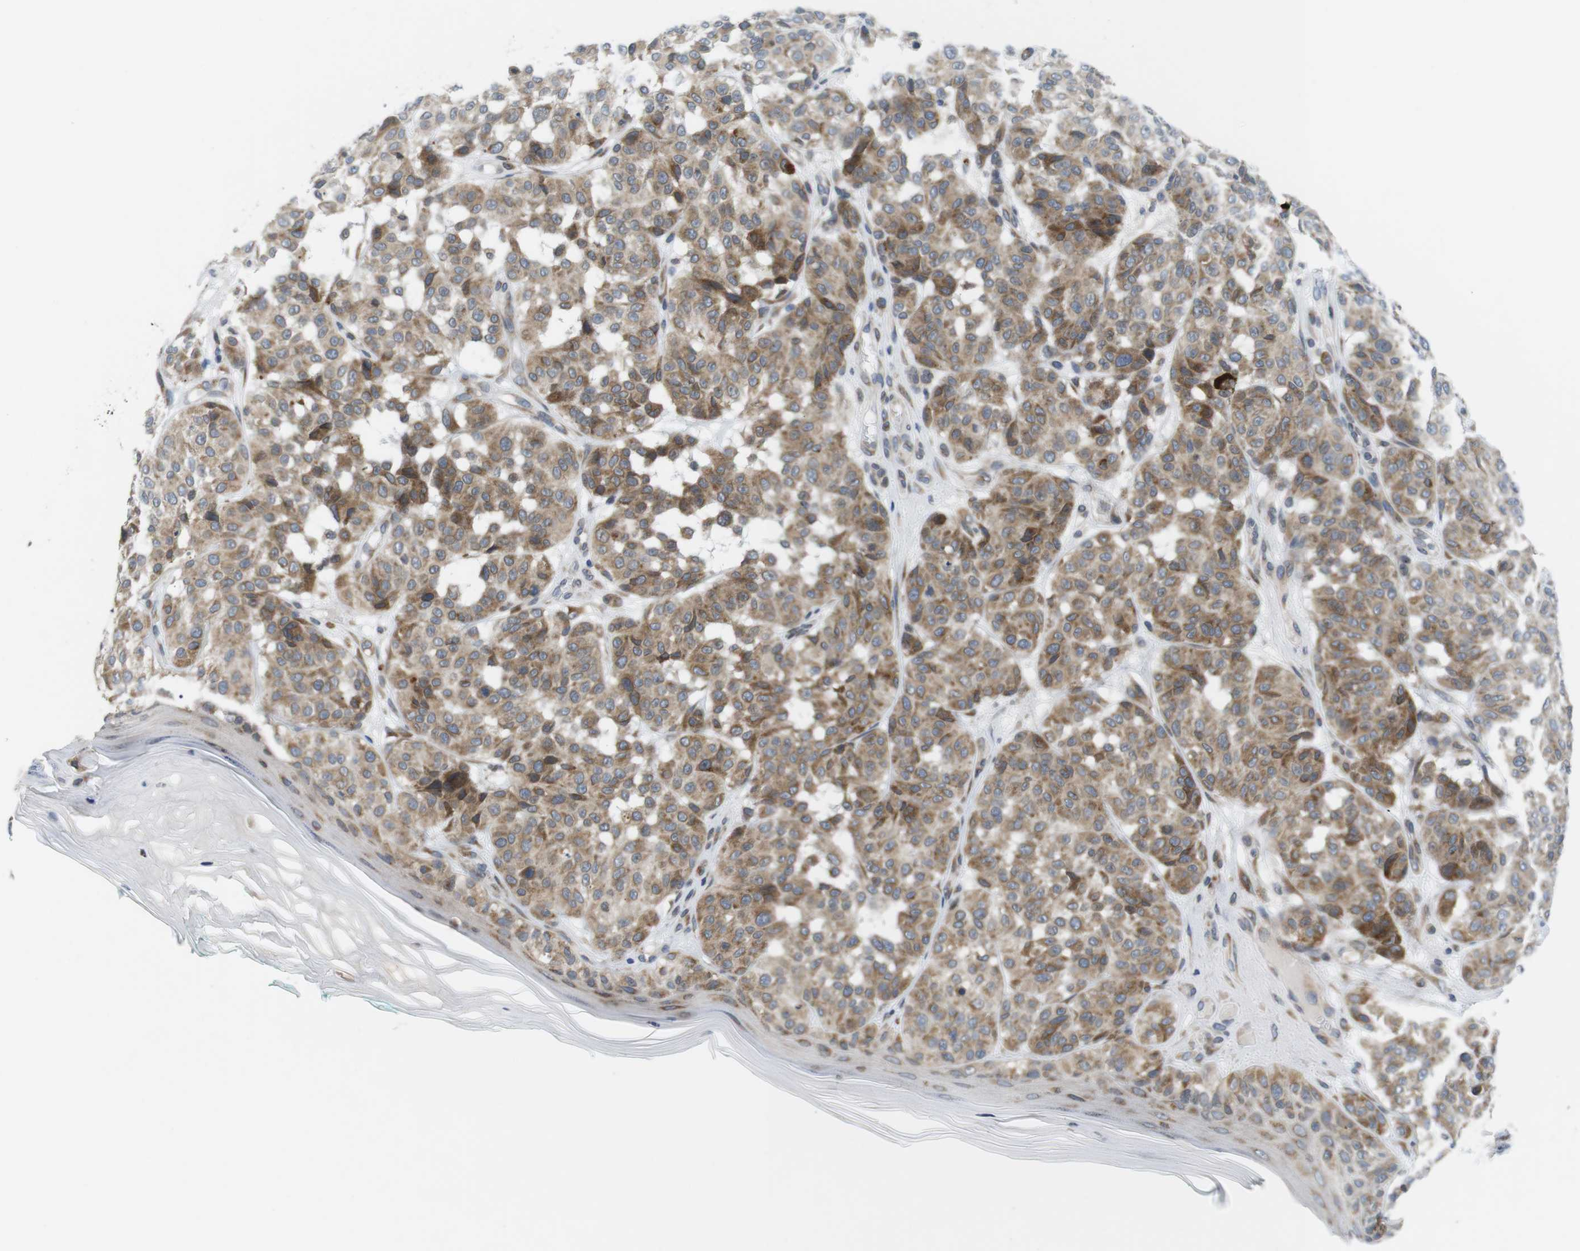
{"staining": {"intensity": "moderate", "quantity": ">75%", "location": "cytoplasmic/membranous"}, "tissue": "melanoma", "cell_type": "Tumor cells", "image_type": "cancer", "snomed": [{"axis": "morphology", "description": "Malignant melanoma, NOS"}, {"axis": "topography", "description": "Skin"}], "caption": "A brown stain labels moderate cytoplasmic/membranous staining of a protein in malignant melanoma tumor cells.", "gene": "ERGIC3", "patient": {"sex": "female", "age": 46}}